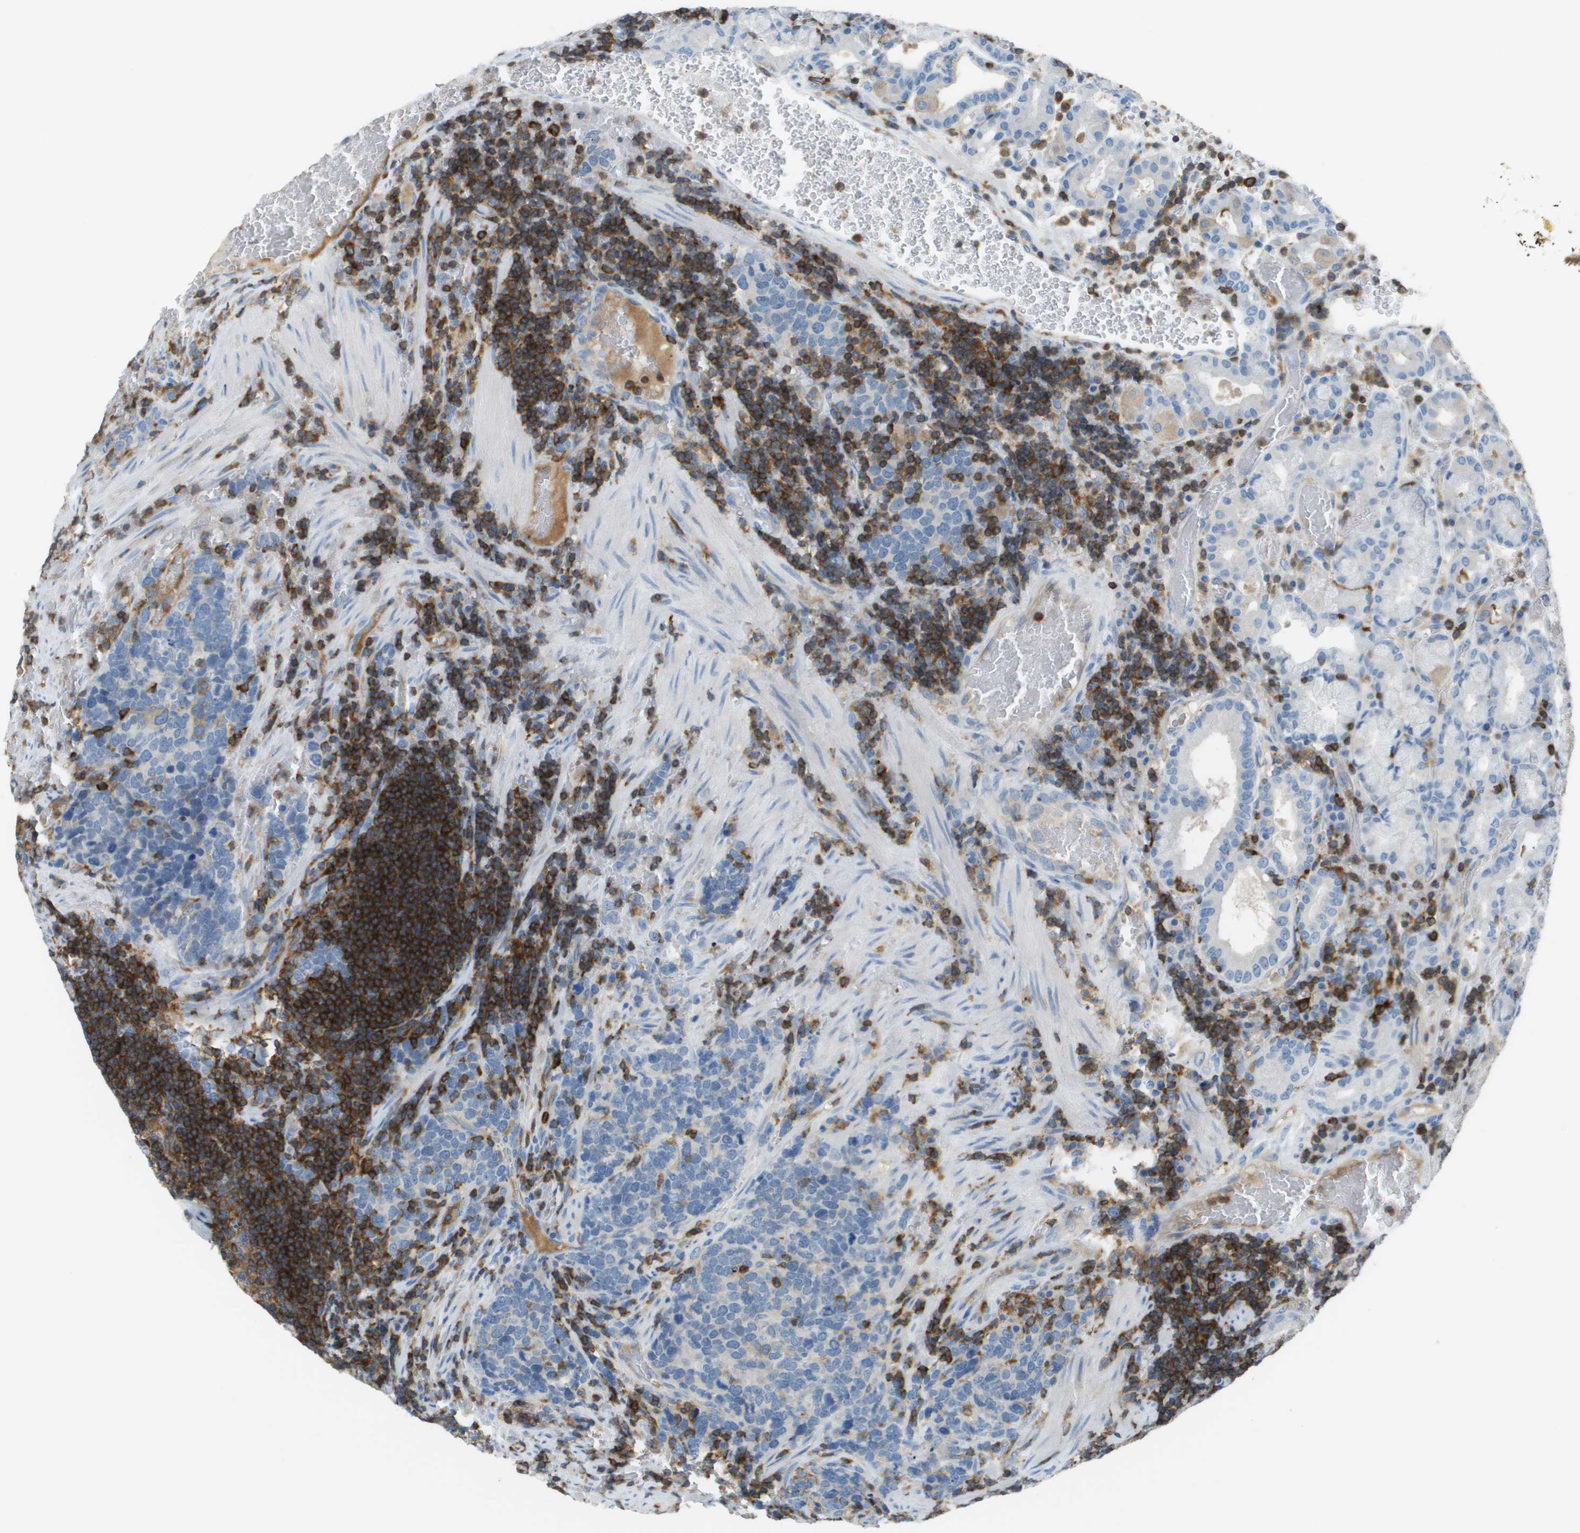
{"staining": {"intensity": "weak", "quantity": "<25%", "location": "cytoplasmic/membranous"}, "tissue": "stomach", "cell_type": "Glandular cells", "image_type": "normal", "snomed": [{"axis": "morphology", "description": "Normal tissue, NOS"}, {"axis": "morphology", "description": "Carcinoid, malignant, NOS"}, {"axis": "topography", "description": "Stomach, upper"}], "caption": "This histopathology image is of unremarkable stomach stained with IHC to label a protein in brown with the nuclei are counter-stained blue. There is no expression in glandular cells.", "gene": "APBB1IP", "patient": {"sex": "male", "age": 39}}